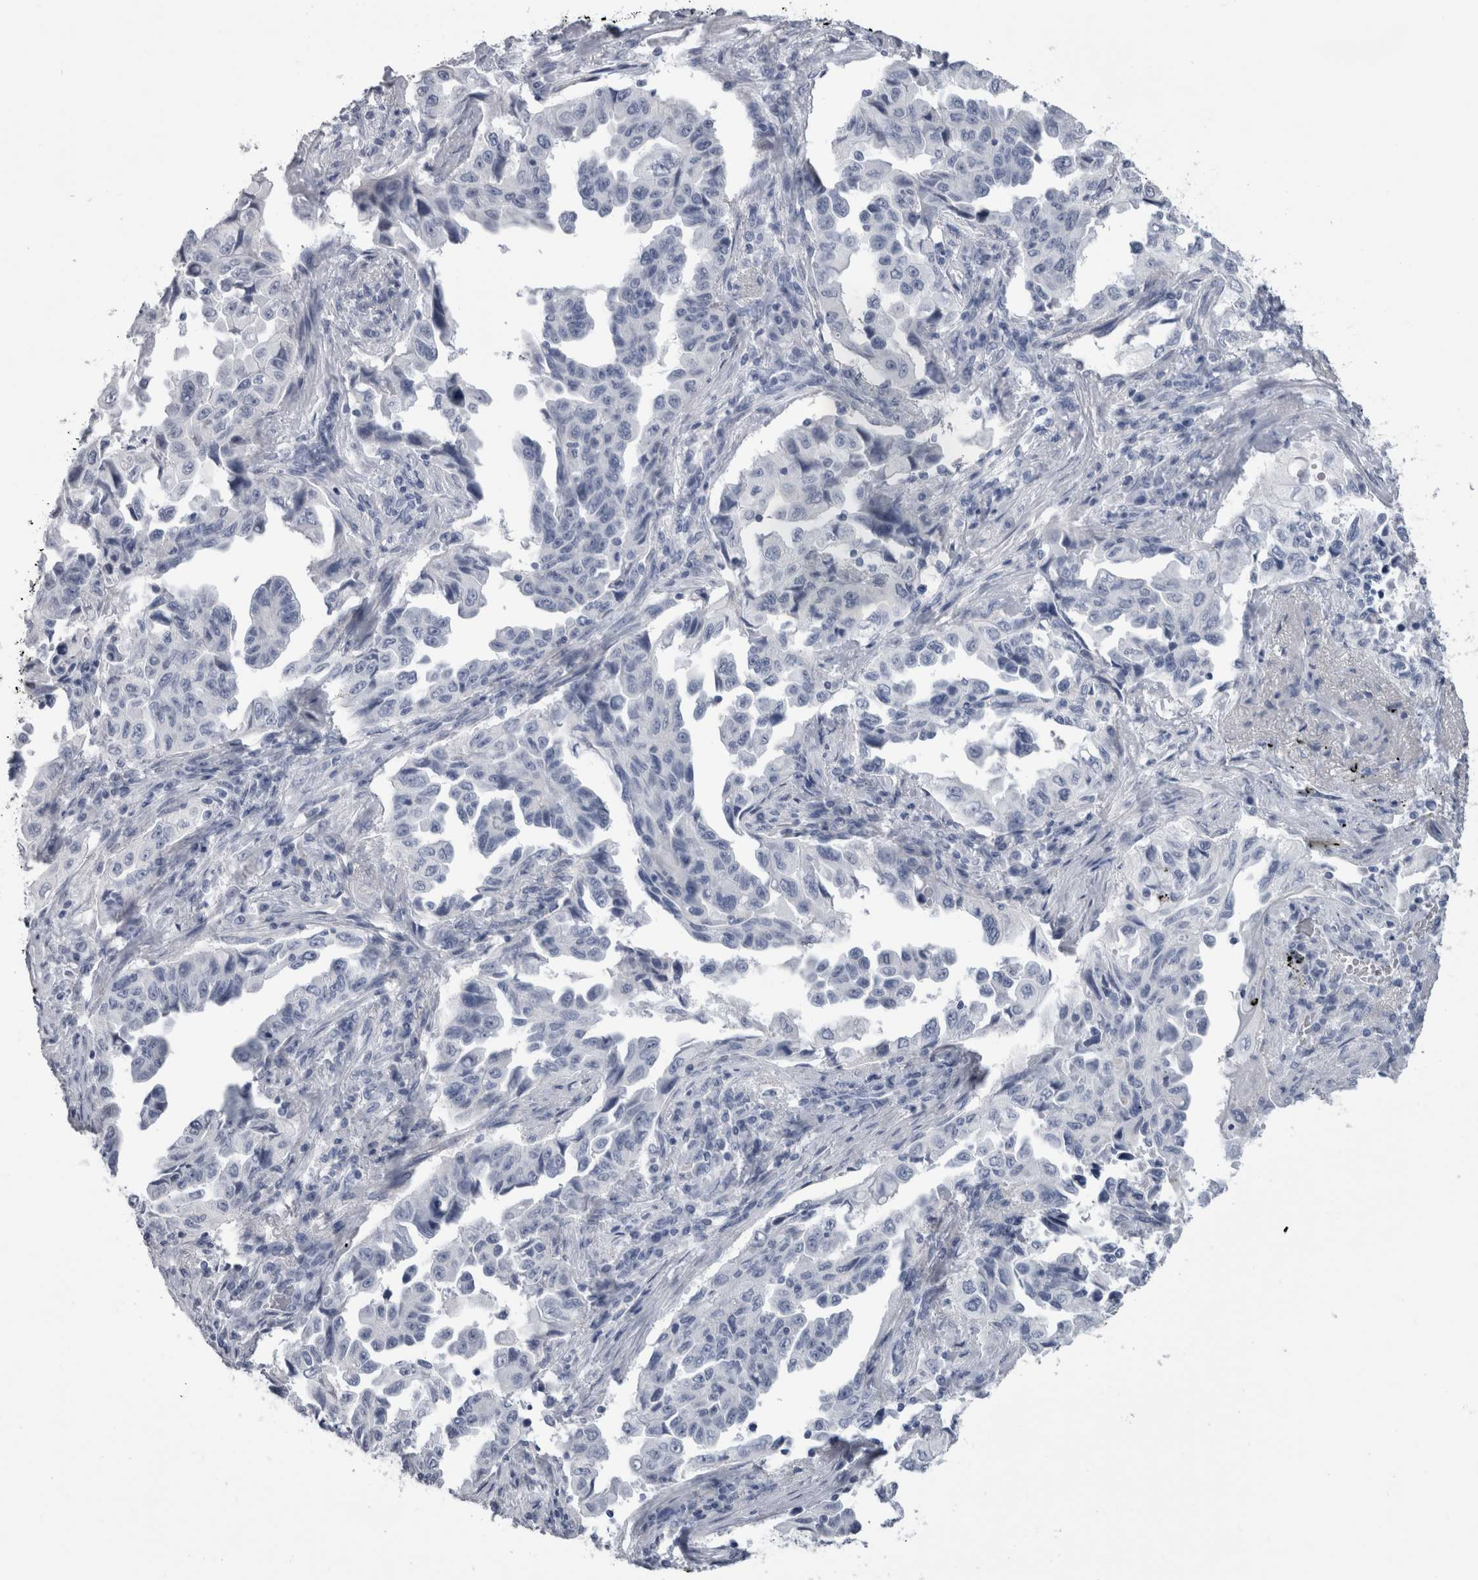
{"staining": {"intensity": "negative", "quantity": "none", "location": "none"}, "tissue": "lung cancer", "cell_type": "Tumor cells", "image_type": "cancer", "snomed": [{"axis": "morphology", "description": "Adenocarcinoma, NOS"}, {"axis": "topography", "description": "Lung"}], "caption": "High power microscopy histopathology image of an immunohistochemistry (IHC) photomicrograph of lung cancer (adenocarcinoma), revealing no significant staining in tumor cells.", "gene": "PTH", "patient": {"sex": "female", "age": 51}}